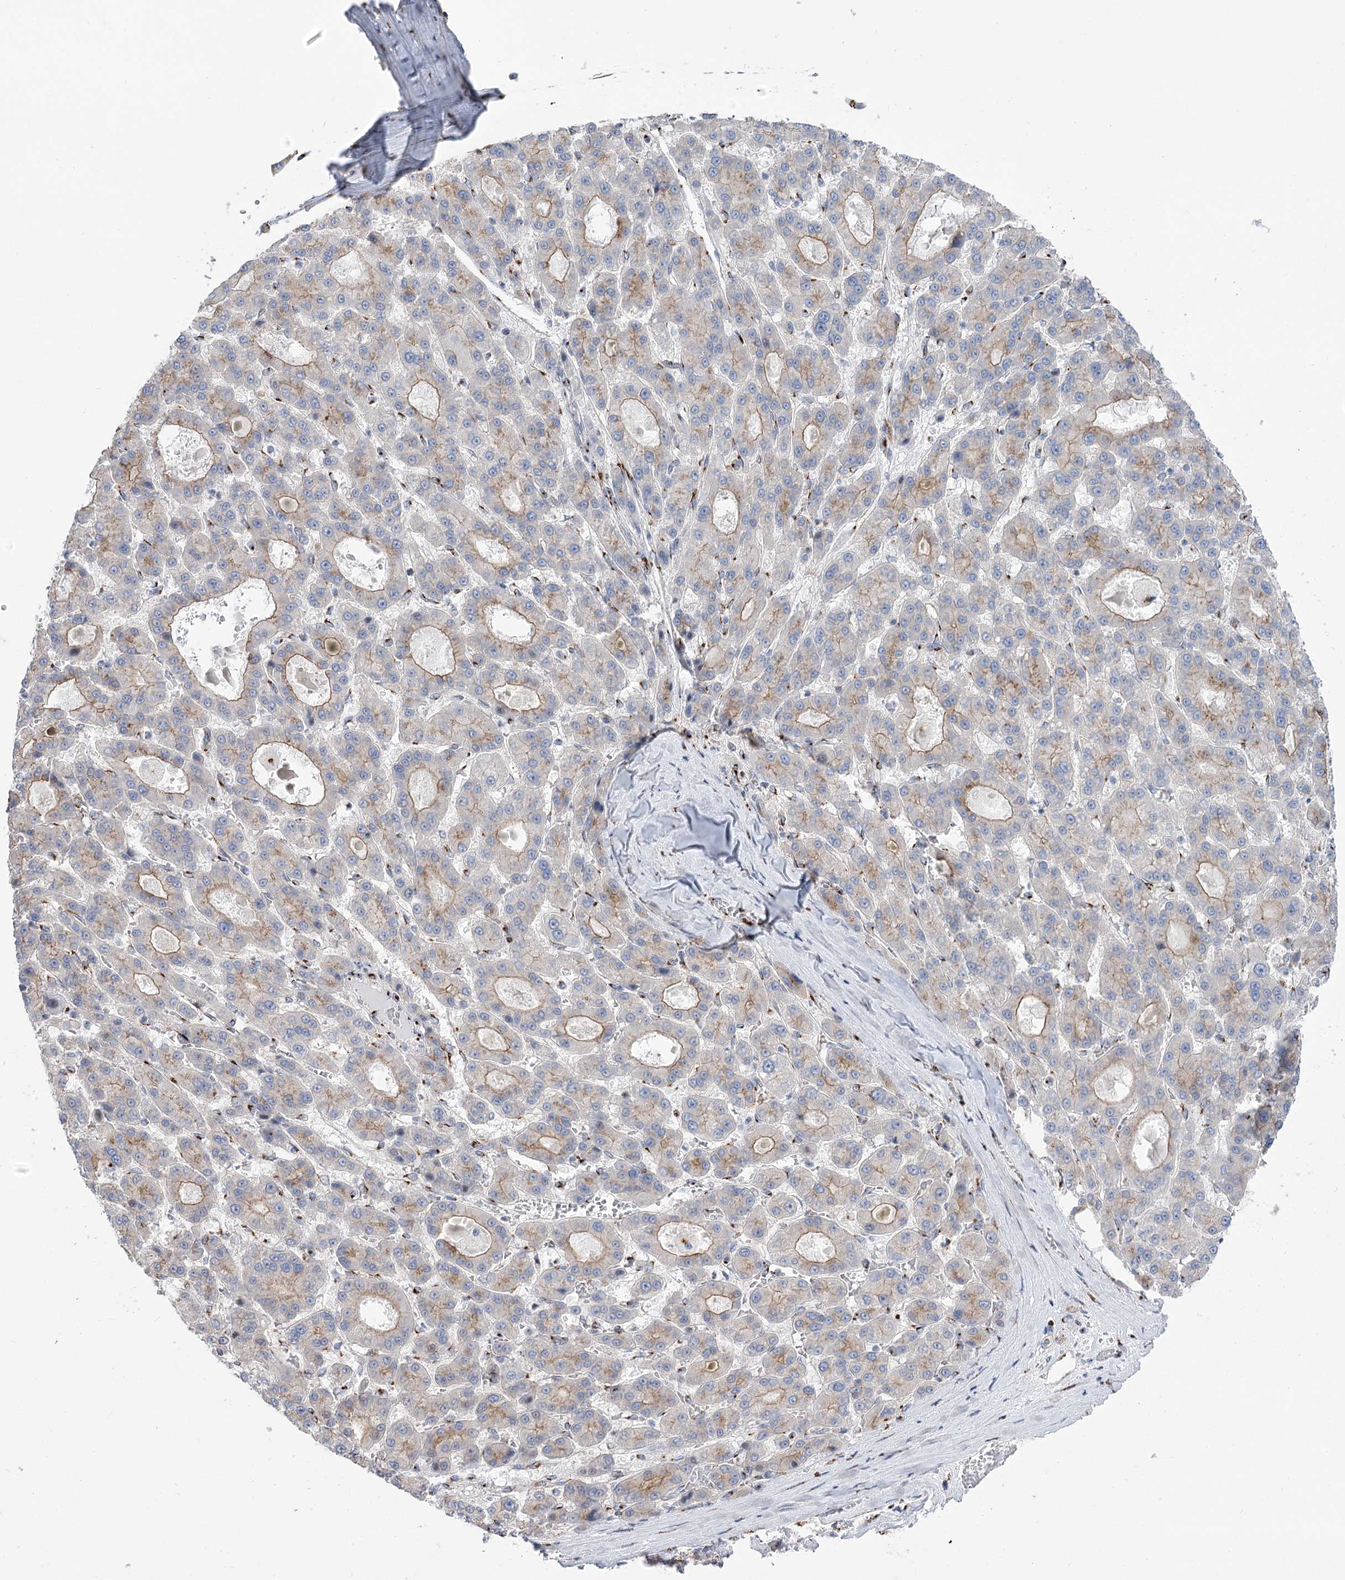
{"staining": {"intensity": "weak", "quantity": "25%-75%", "location": "cytoplasmic/membranous"}, "tissue": "liver cancer", "cell_type": "Tumor cells", "image_type": "cancer", "snomed": [{"axis": "morphology", "description": "Carcinoma, Hepatocellular, NOS"}, {"axis": "topography", "description": "Liver"}], "caption": "A brown stain labels weak cytoplasmic/membranous expression of a protein in human liver cancer (hepatocellular carcinoma) tumor cells.", "gene": "TMEM165", "patient": {"sex": "male", "age": 70}}